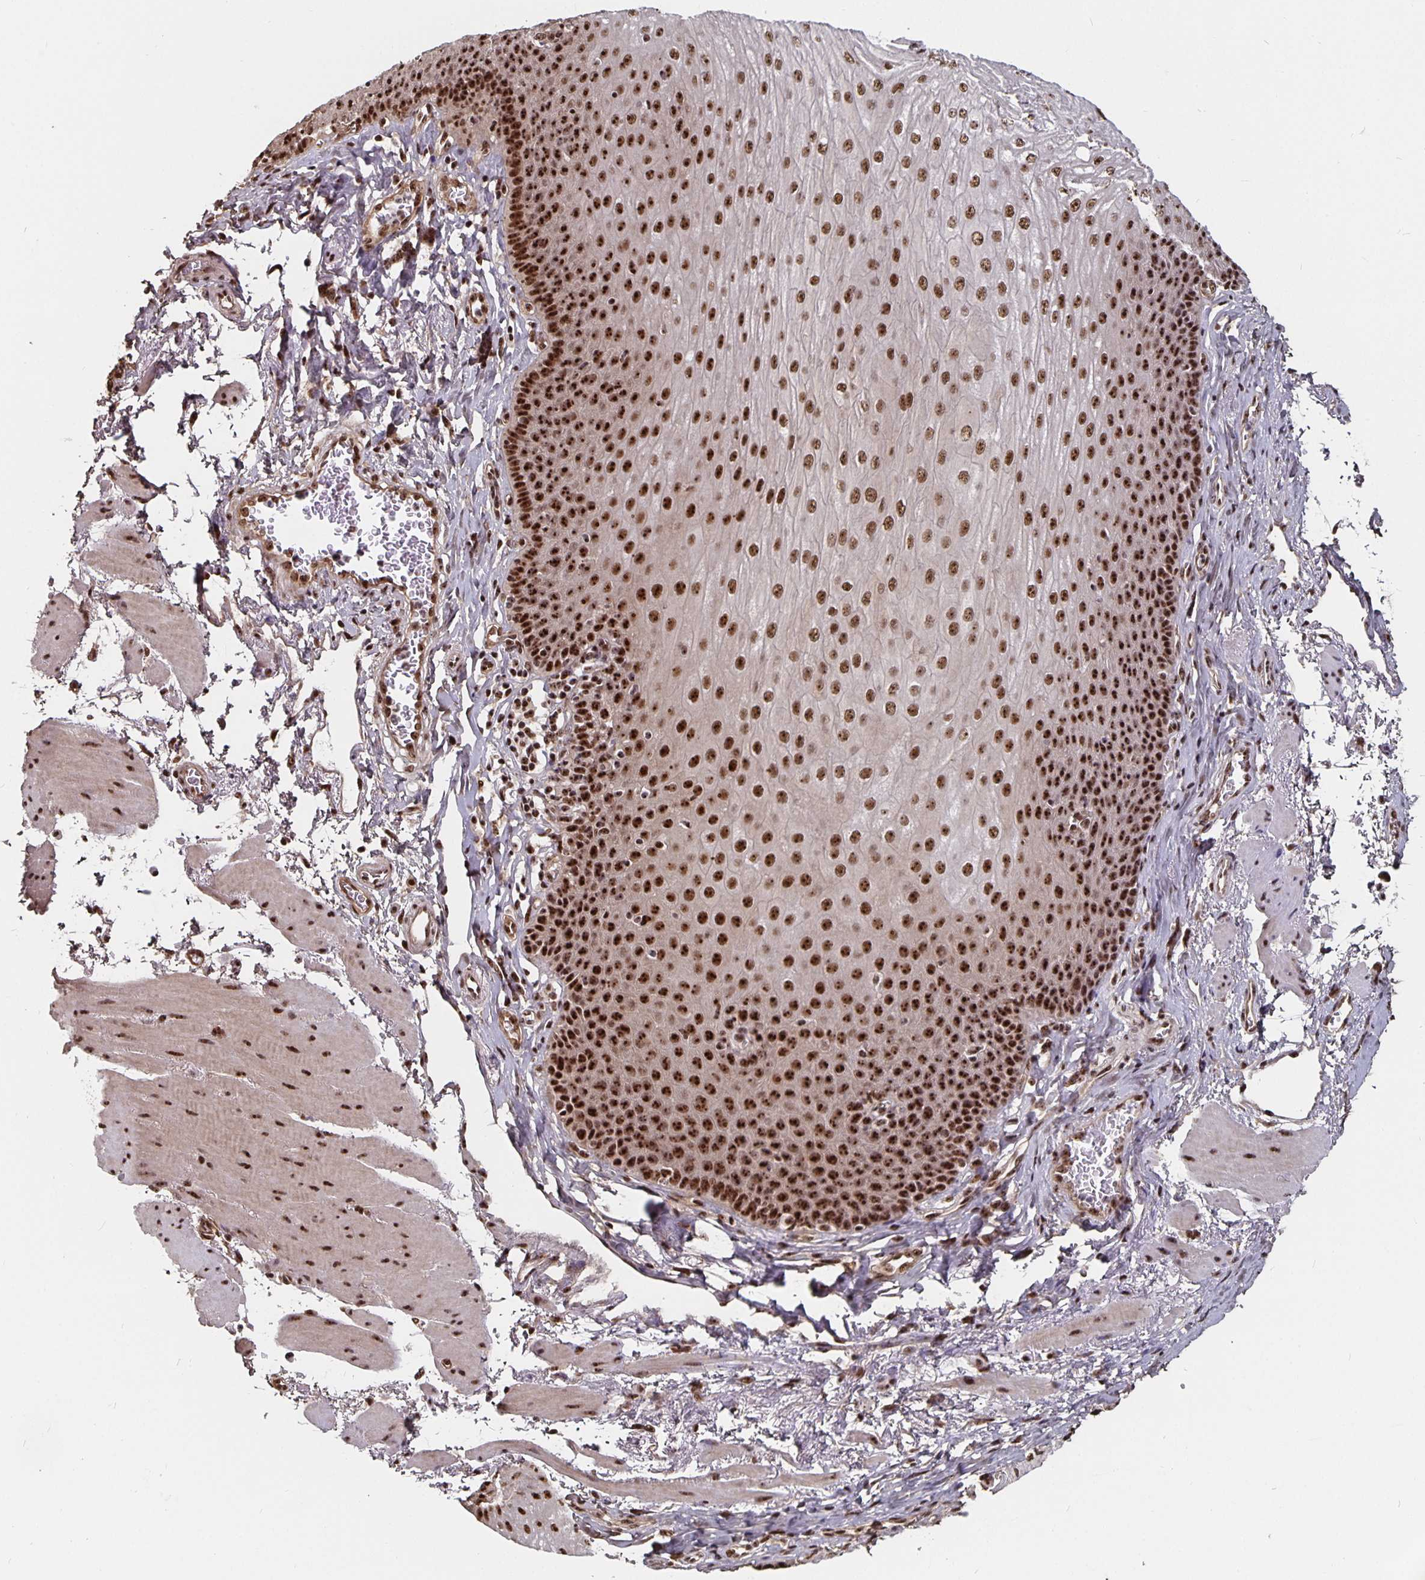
{"staining": {"intensity": "strong", "quantity": ">75%", "location": "nuclear"}, "tissue": "esophagus", "cell_type": "Squamous epithelial cells", "image_type": "normal", "snomed": [{"axis": "morphology", "description": "Normal tissue, NOS"}, {"axis": "topography", "description": "Esophagus"}], "caption": "The immunohistochemical stain shows strong nuclear staining in squamous epithelial cells of normal esophagus.", "gene": "LAS1L", "patient": {"sex": "female", "age": 81}}